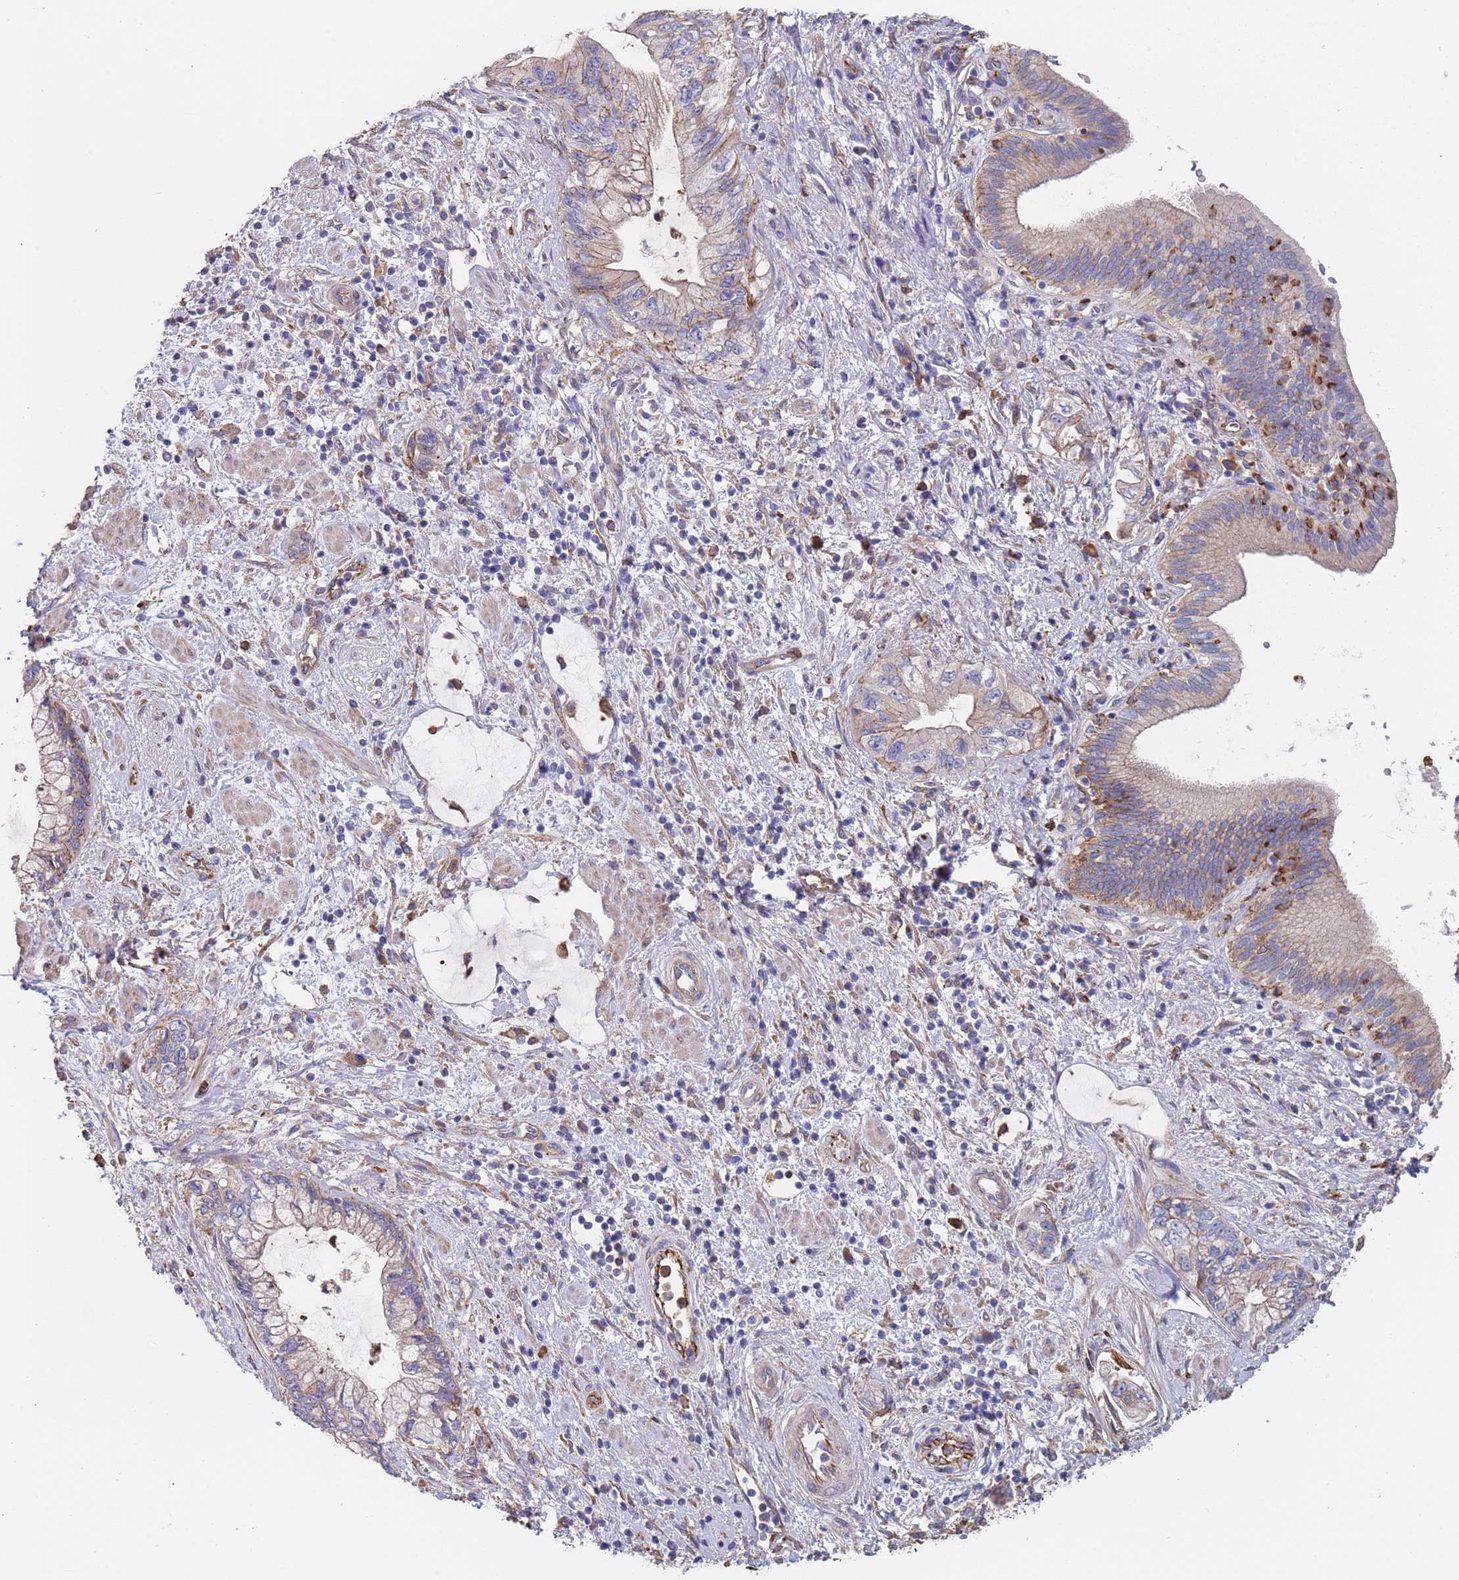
{"staining": {"intensity": "weak", "quantity": "25%-75%", "location": "cytoplasmic/membranous"}, "tissue": "pancreatic cancer", "cell_type": "Tumor cells", "image_type": "cancer", "snomed": [{"axis": "morphology", "description": "Adenocarcinoma, NOS"}, {"axis": "topography", "description": "Pancreas"}], "caption": "Pancreatic cancer (adenocarcinoma) stained with a brown dye shows weak cytoplasmic/membranous positive staining in approximately 25%-75% of tumor cells.", "gene": "DCUN1D3", "patient": {"sex": "female", "age": 73}}